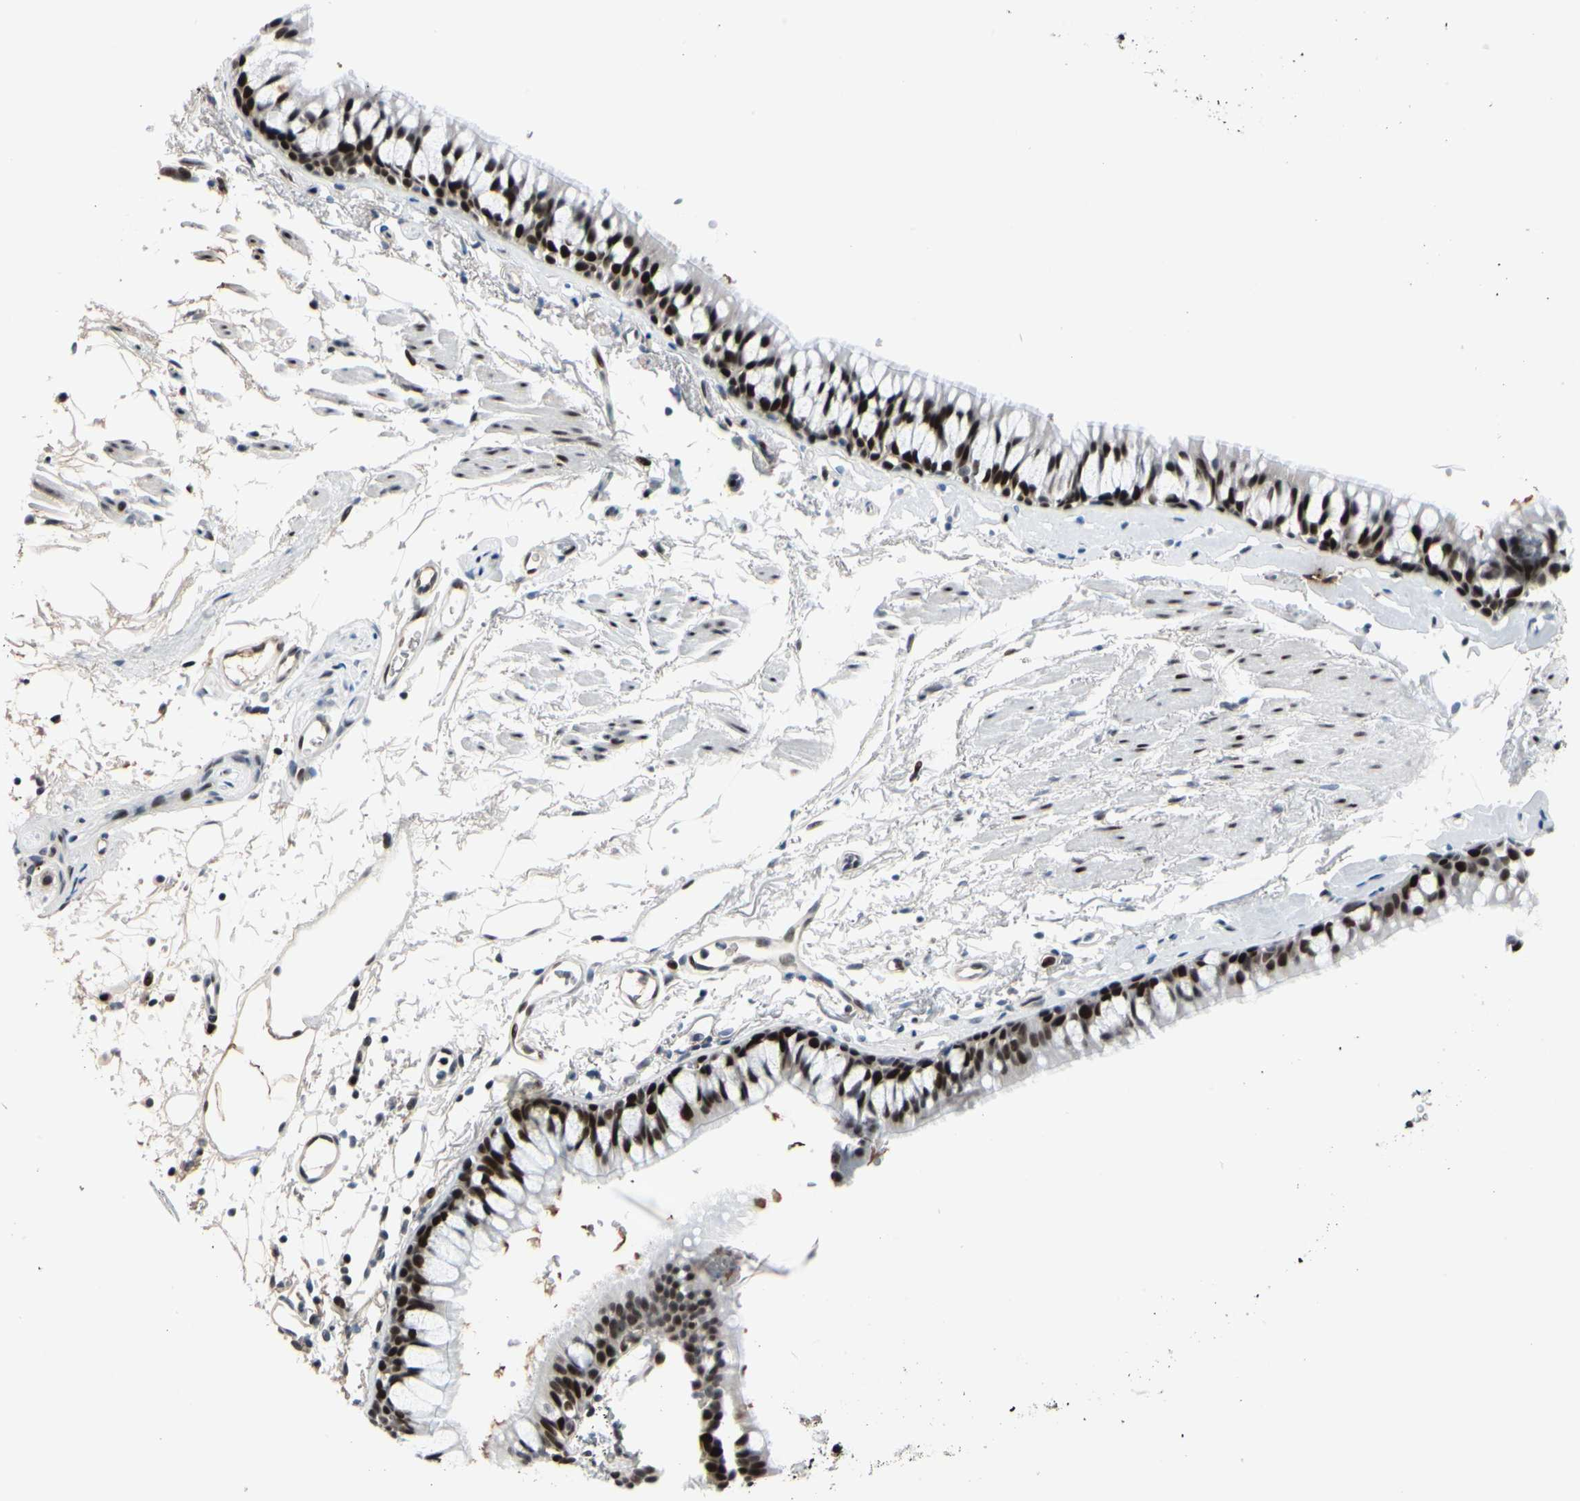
{"staining": {"intensity": "moderate", "quantity": ">75%", "location": "nuclear"}, "tissue": "bronchus", "cell_type": "Respiratory epithelial cells", "image_type": "normal", "snomed": [{"axis": "morphology", "description": "Normal tissue, NOS"}, {"axis": "topography", "description": "Bronchus"}], "caption": "Brown immunohistochemical staining in benign human bronchus displays moderate nuclear positivity in about >75% of respiratory epithelial cells.", "gene": "FOXO3", "patient": {"sex": "female", "age": 73}}